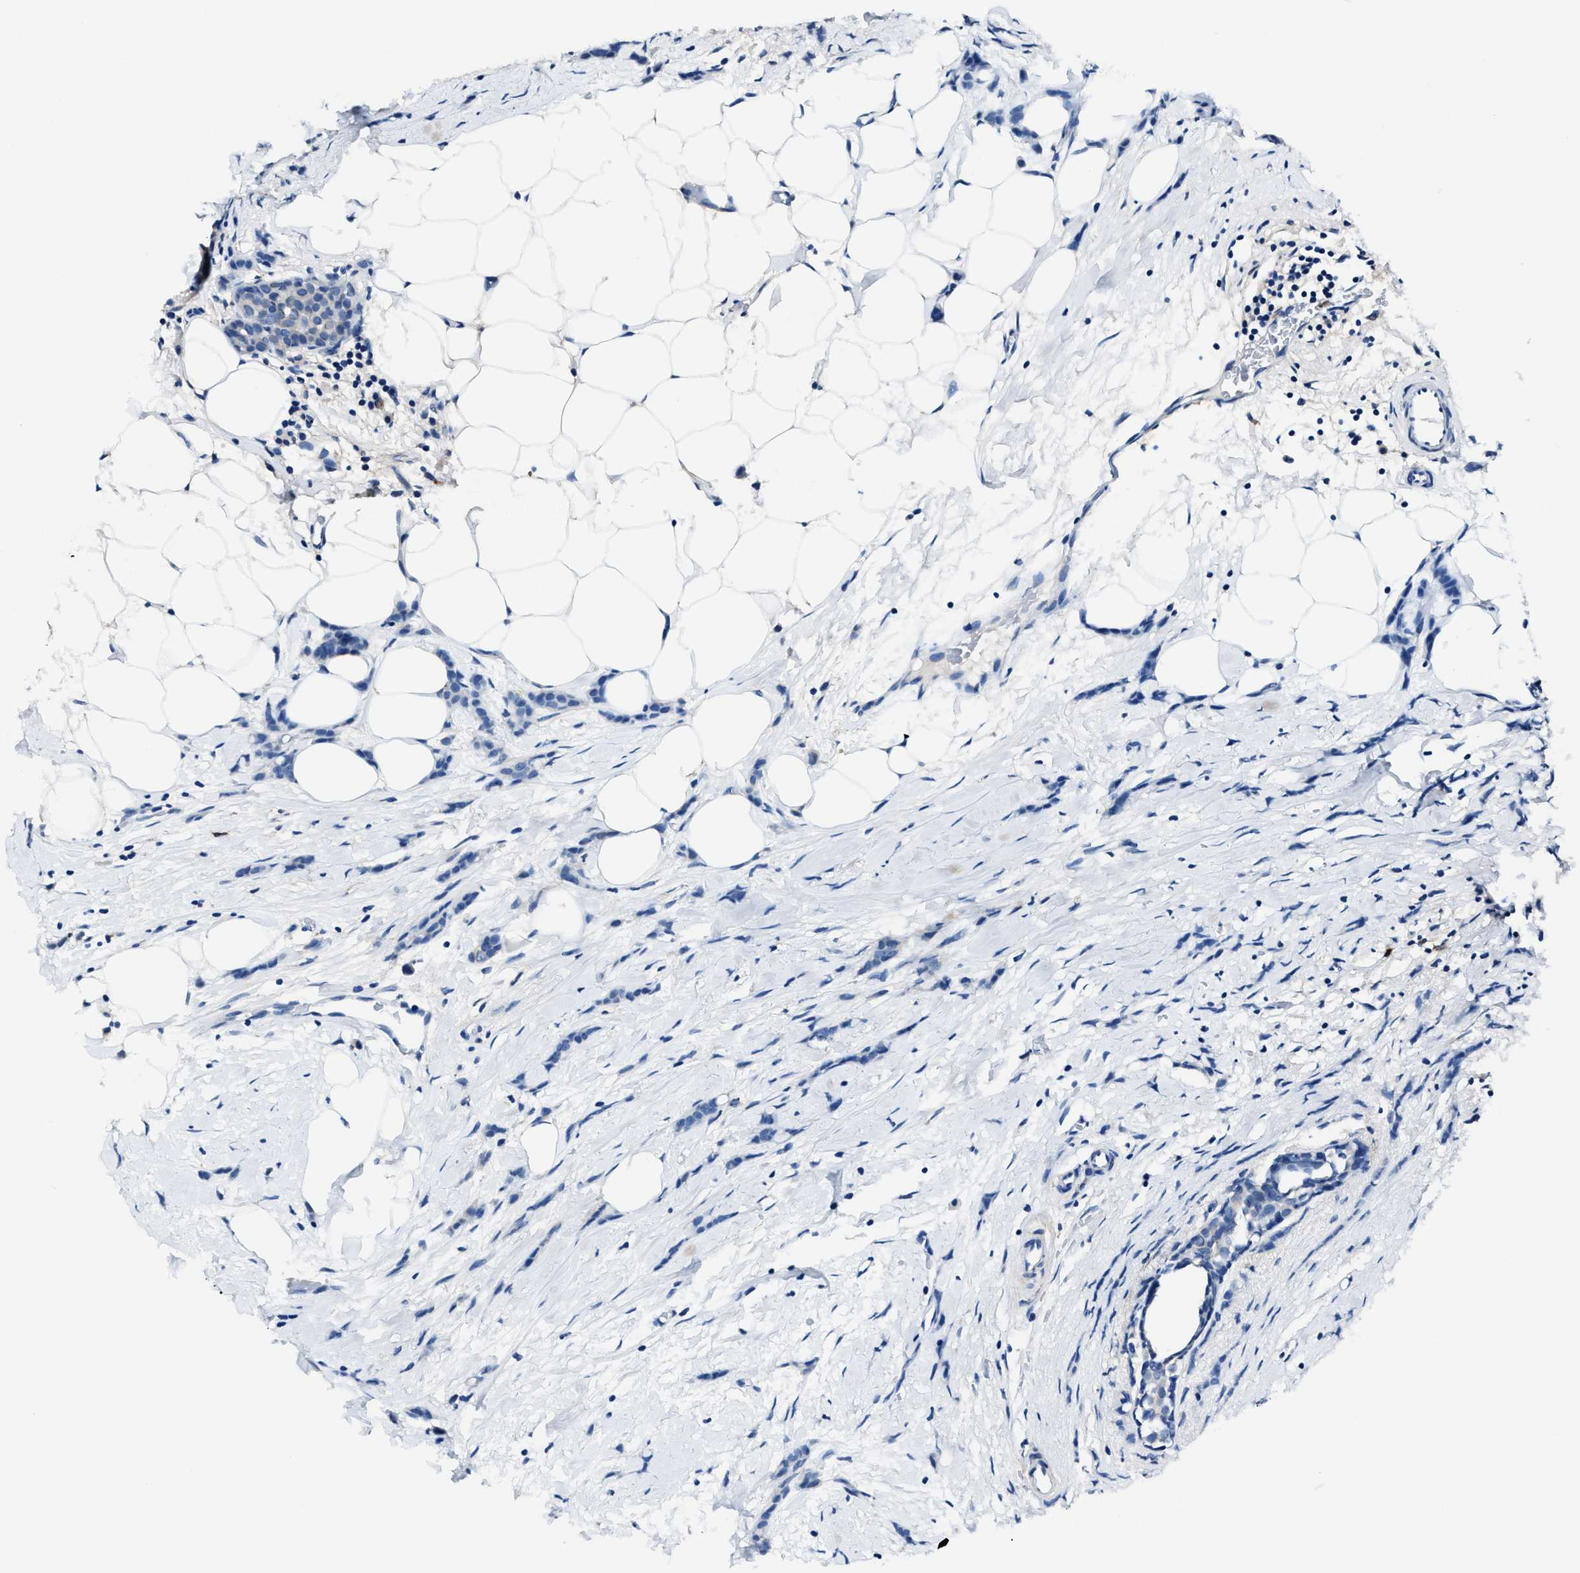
{"staining": {"intensity": "negative", "quantity": "none", "location": "none"}, "tissue": "breast cancer", "cell_type": "Tumor cells", "image_type": "cancer", "snomed": [{"axis": "morphology", "description": "Lobular carcinoma, in situ"}, {"axis": "morphology", "description": "Lobular carcinoma"}, {"axis": "topography", "description": "Breast"}], "caption": "Immunohistochemistry (IHC) photomicrograph of neoplastic tissue: breast lobular carcinoma in situ stained with DAB (3,3'-diaminobenzidine) displays no significant protein positivity in tumor cells.", "gene": "FGL2", "patient": {"sex": "female", "age": 41}}